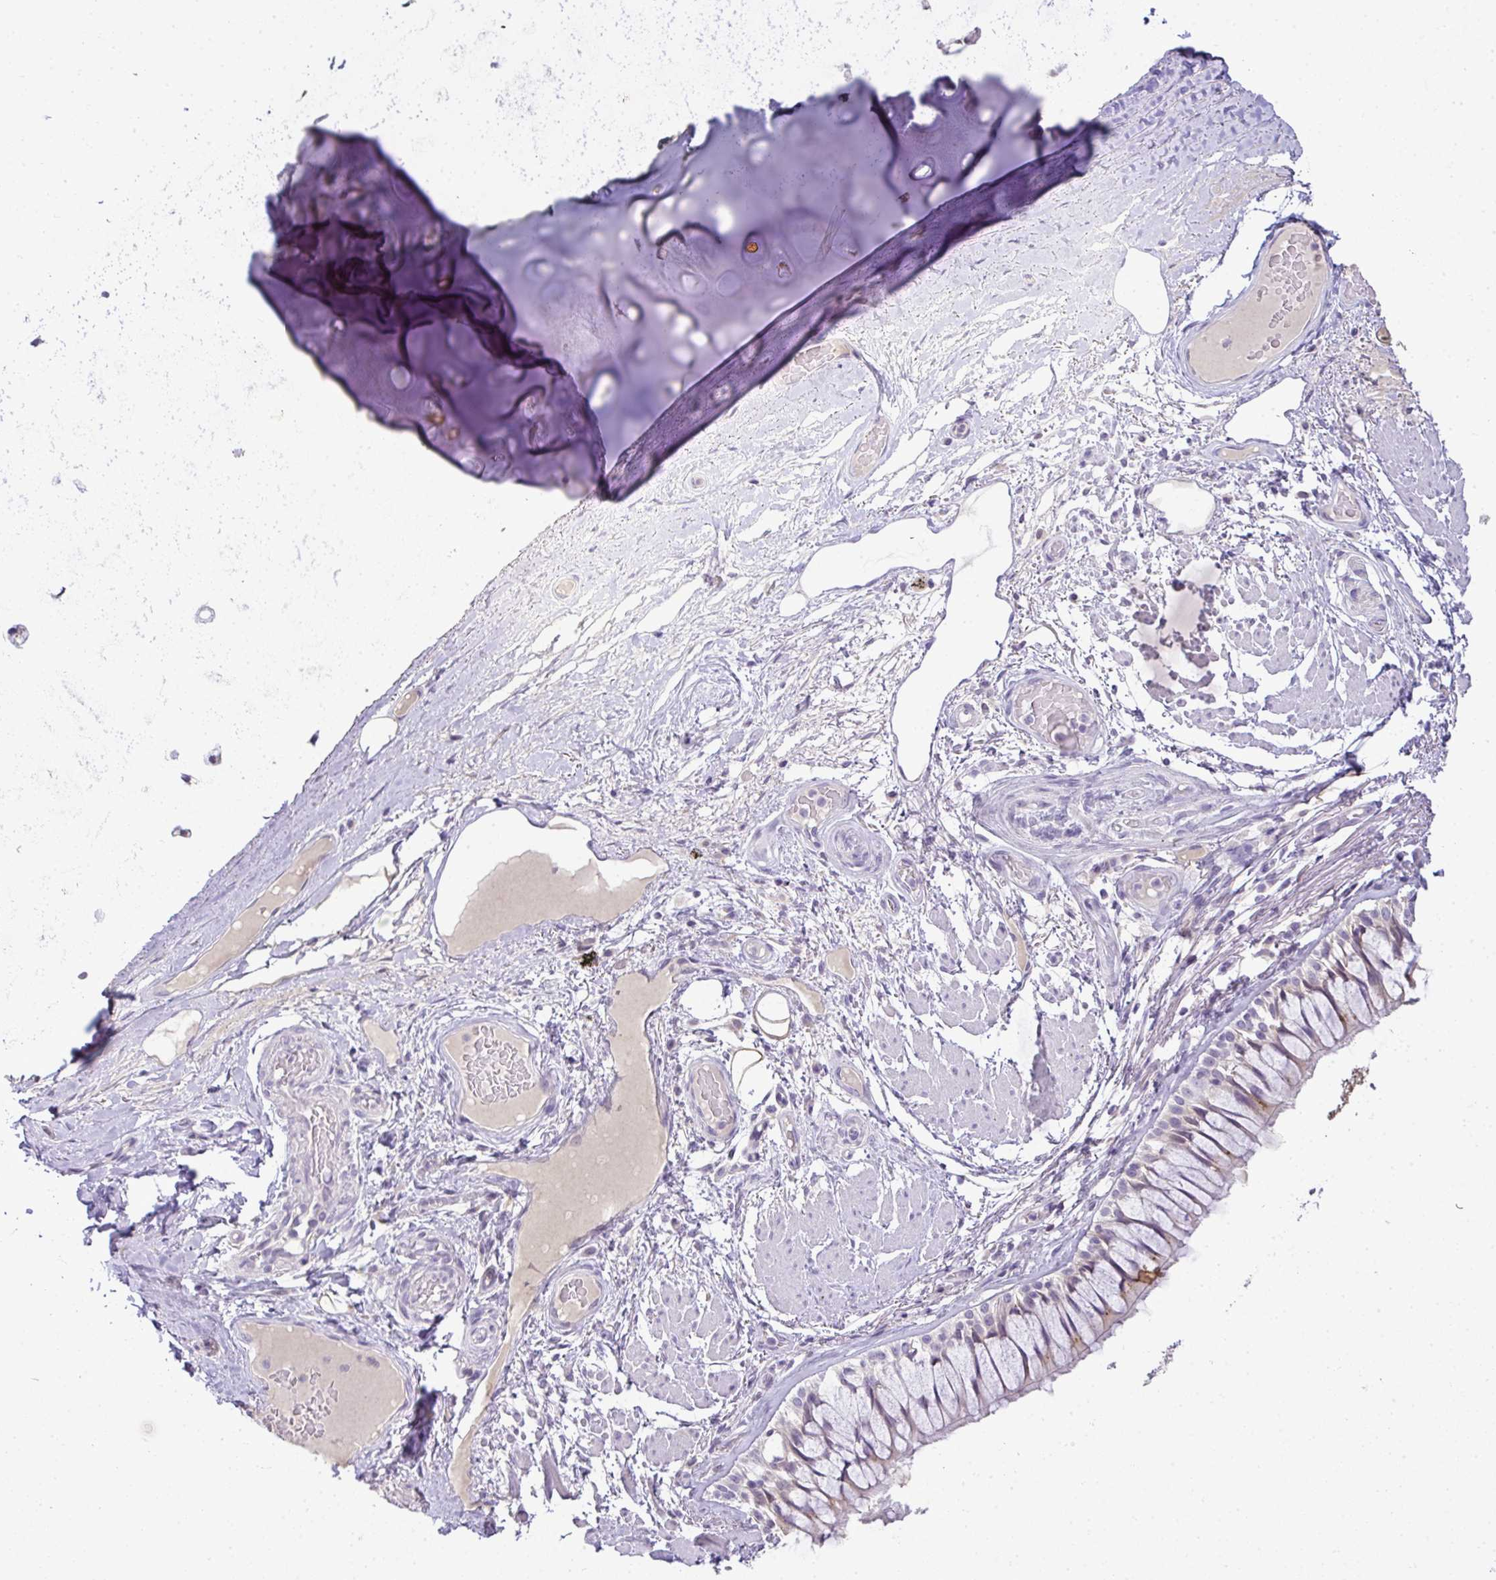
{"staining": {"intensity": "negative", "quantity": "none", "location": "none"}, "tissue": "soft tissue", "cell_type": "Chondrocytes", "image_type": "normal", "snomed": [{"axis": "morphology", "description": "Normal tissue, NOS"}, {"axis": "topography", "description": "Cartilage tissue"}, {"axis": "topography", "description": "Bronchus"}], "caption": "A high-resolution photomicrograph shows immunohistochemistry staining of benign soft tissue, which displays no significant expression in chondrocytes.", "gene": "CMPK1", "patient": {"sex": "male", "age": 64}}